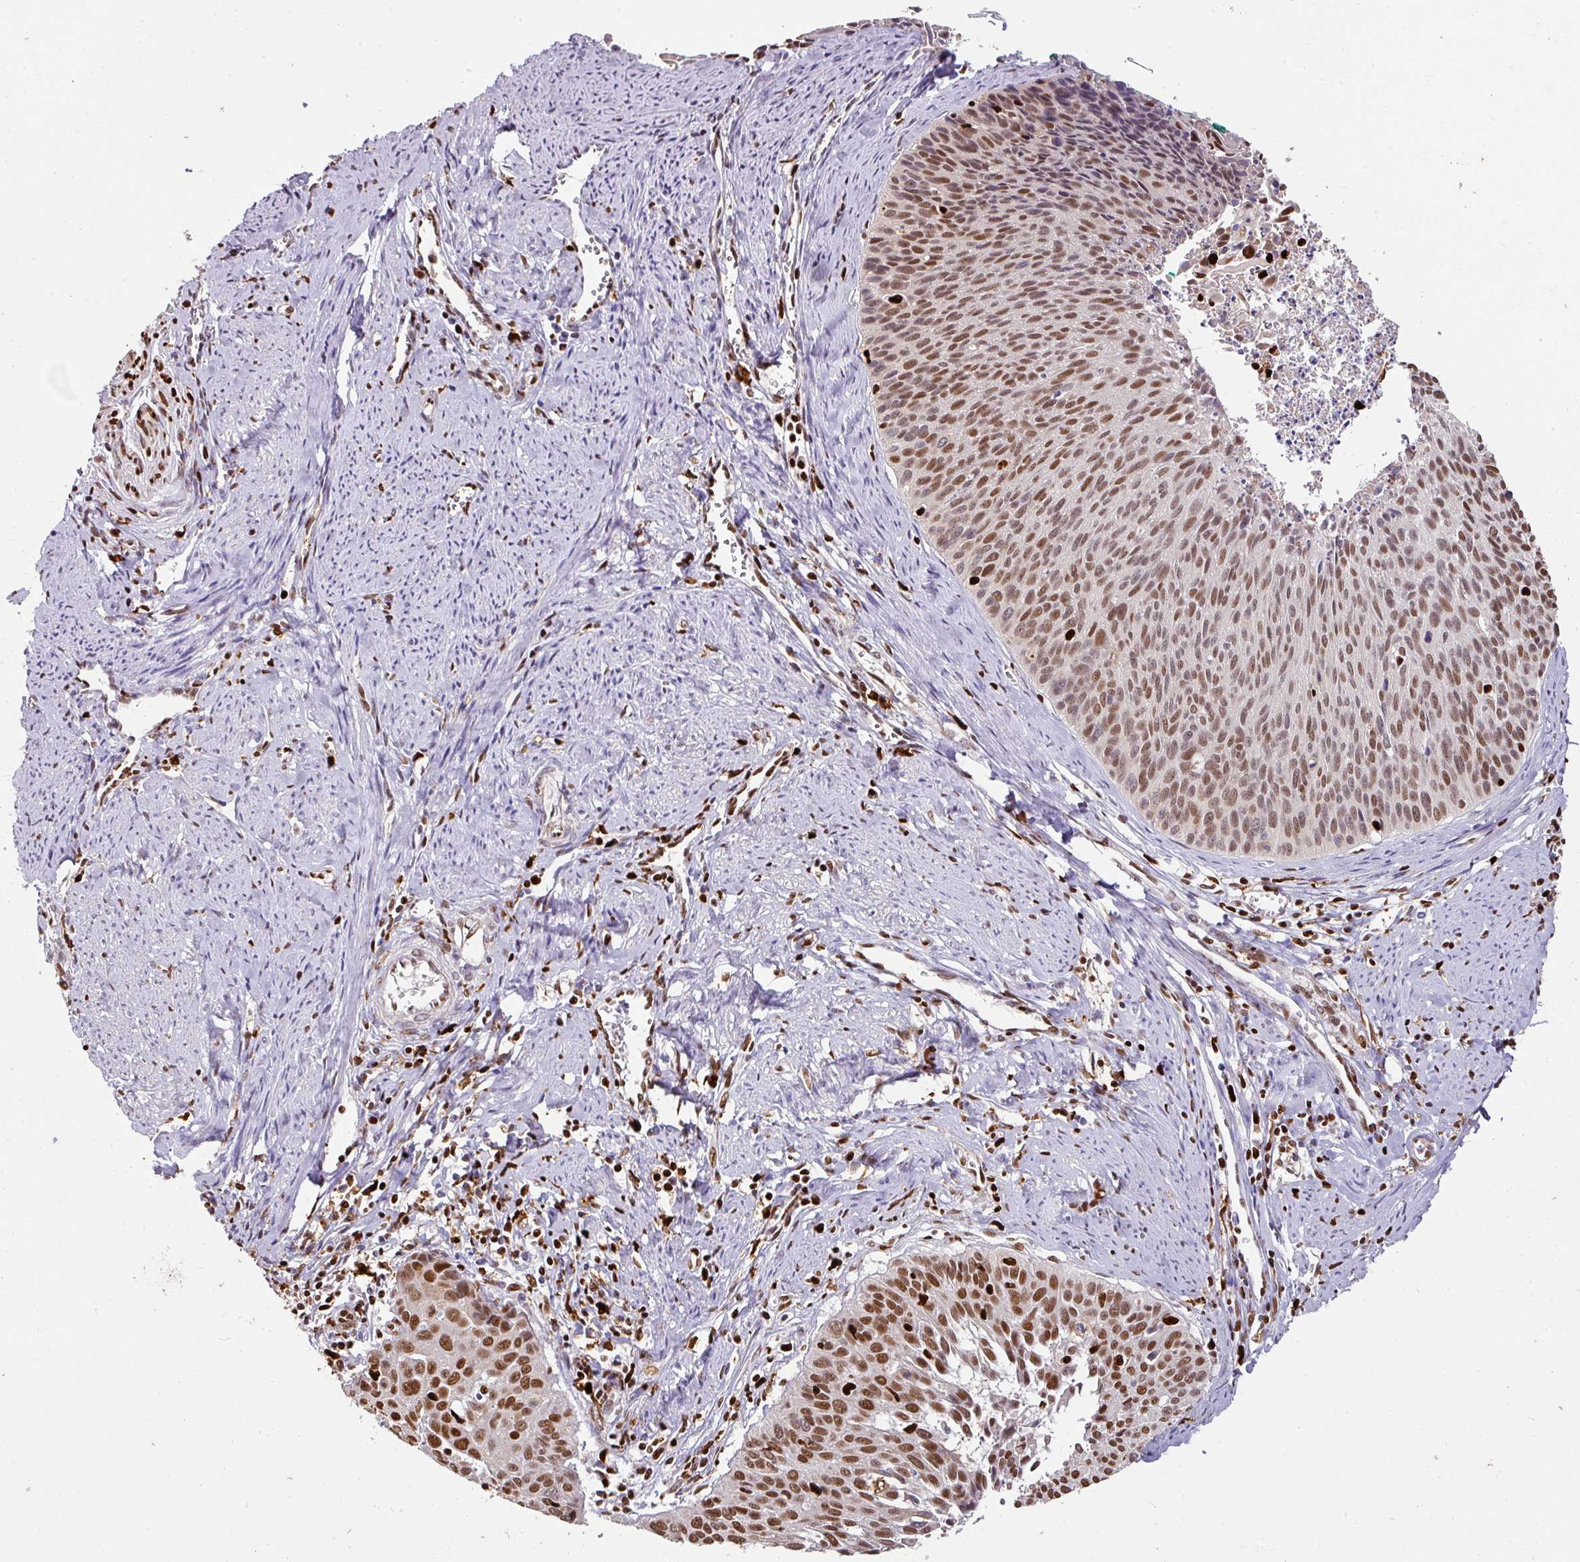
{"staining": {"intensity": "moderate", "quantity": ">75%", "location": "nuclear"}, "tissue": "cervical cancer", "cell_type": "Tumor cells", "image_type": "cancer", "snomed": [{"axis": "morphology", "description": "Squamous cell carcinoma, NOS"}, {"axis": "topography", "description": "Cervix"}], "caption": "The photomicrograph reveals staining of cervical cancer (squamous cell carcinoma), revealing moderate nuclear protein expression (brown color) within tumor cells.", "gene": "SAMHD1", "patient": {"sex": "female", "age": 55}}